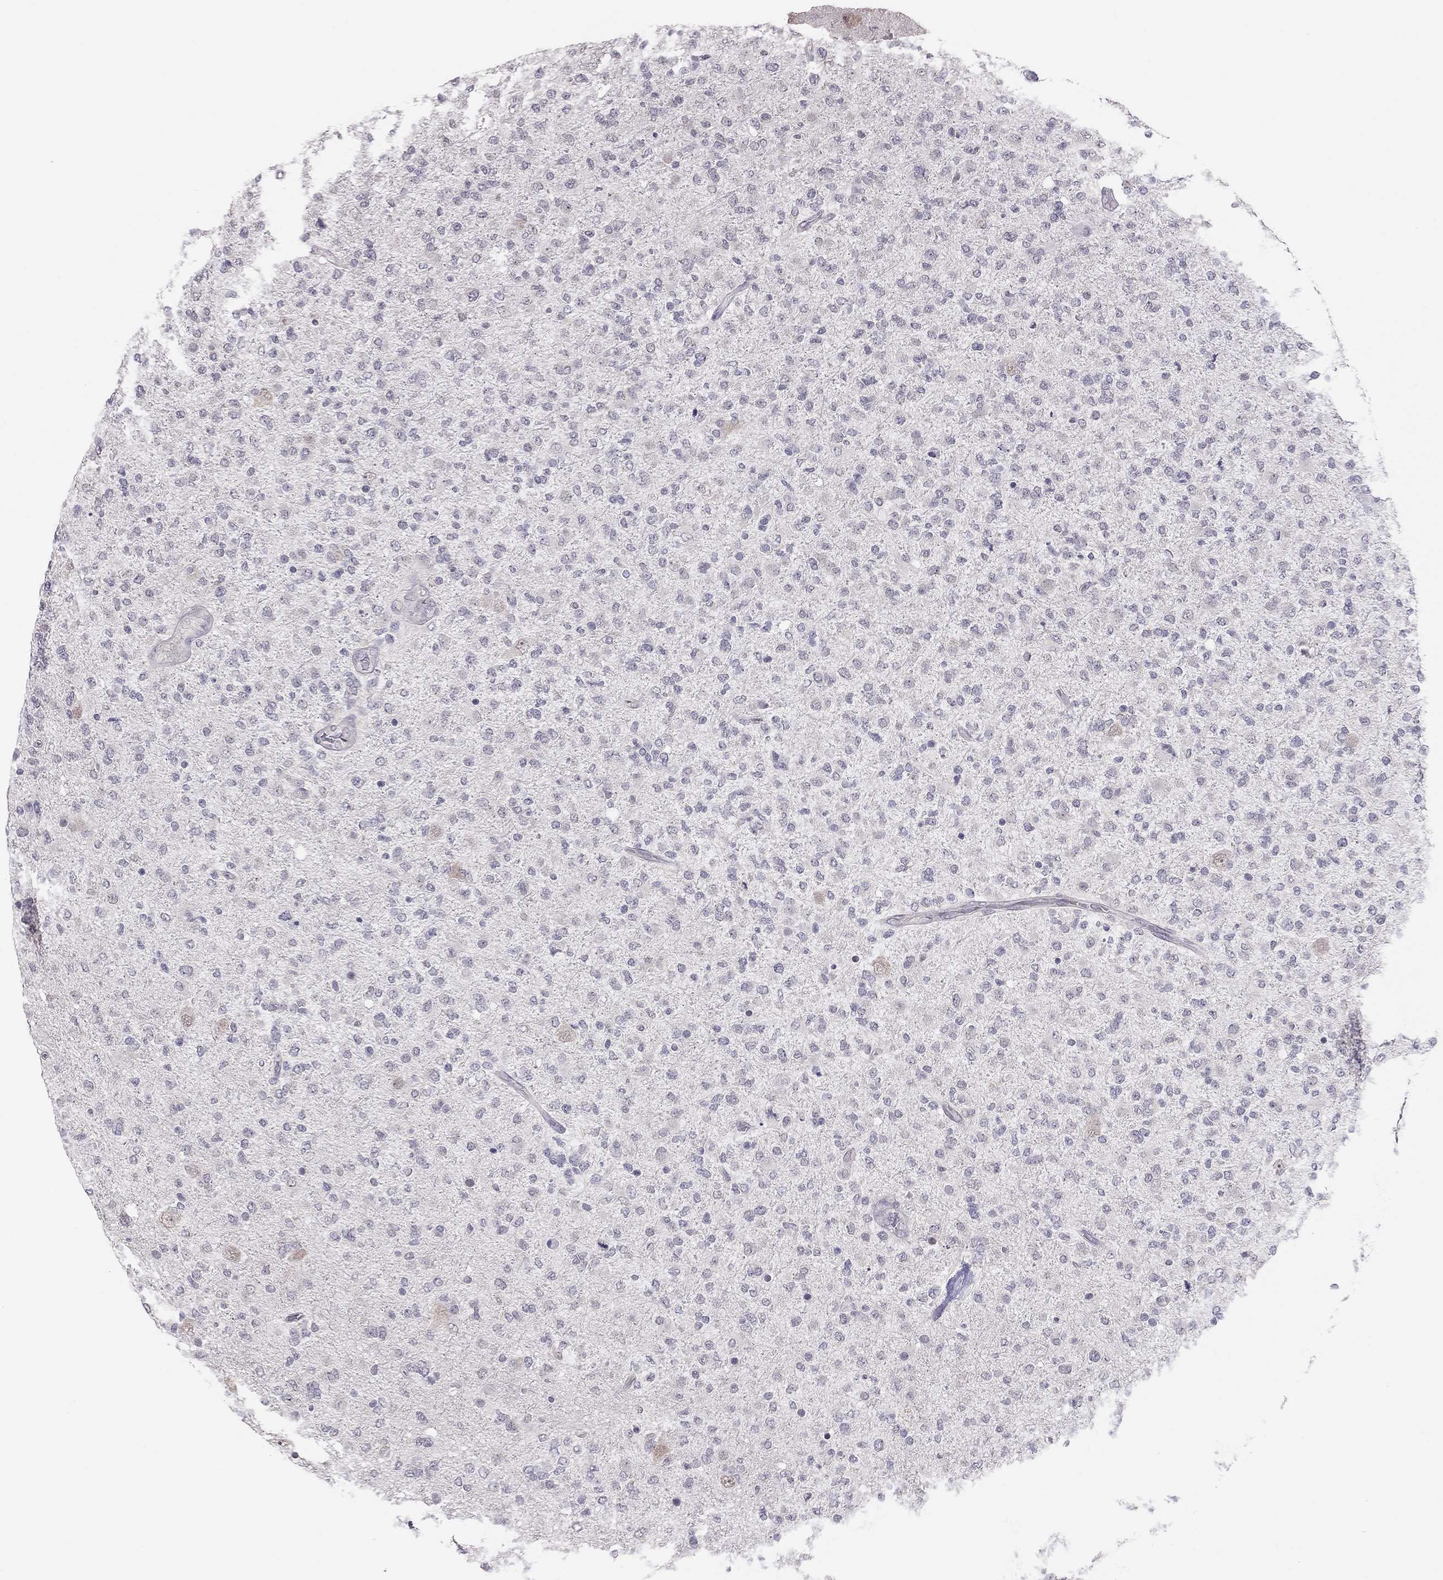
{"staining": {"intensity": "negative", "quantity": "none", "location": "none"}, "tissue": "glioma", "cell_type": "Tumor cells", "image_type": "cancer", "snomed": [{"axis": "morphology", "description": "Glioma, malignant, High grade"}, {"axis": "topography", "description": "Cerebral cortex"}], "caption": "Tumor cells show no significant protein staining in glioma.", "gene": "HSF2BP", "patient": {"sex": "male", "age": 70}}